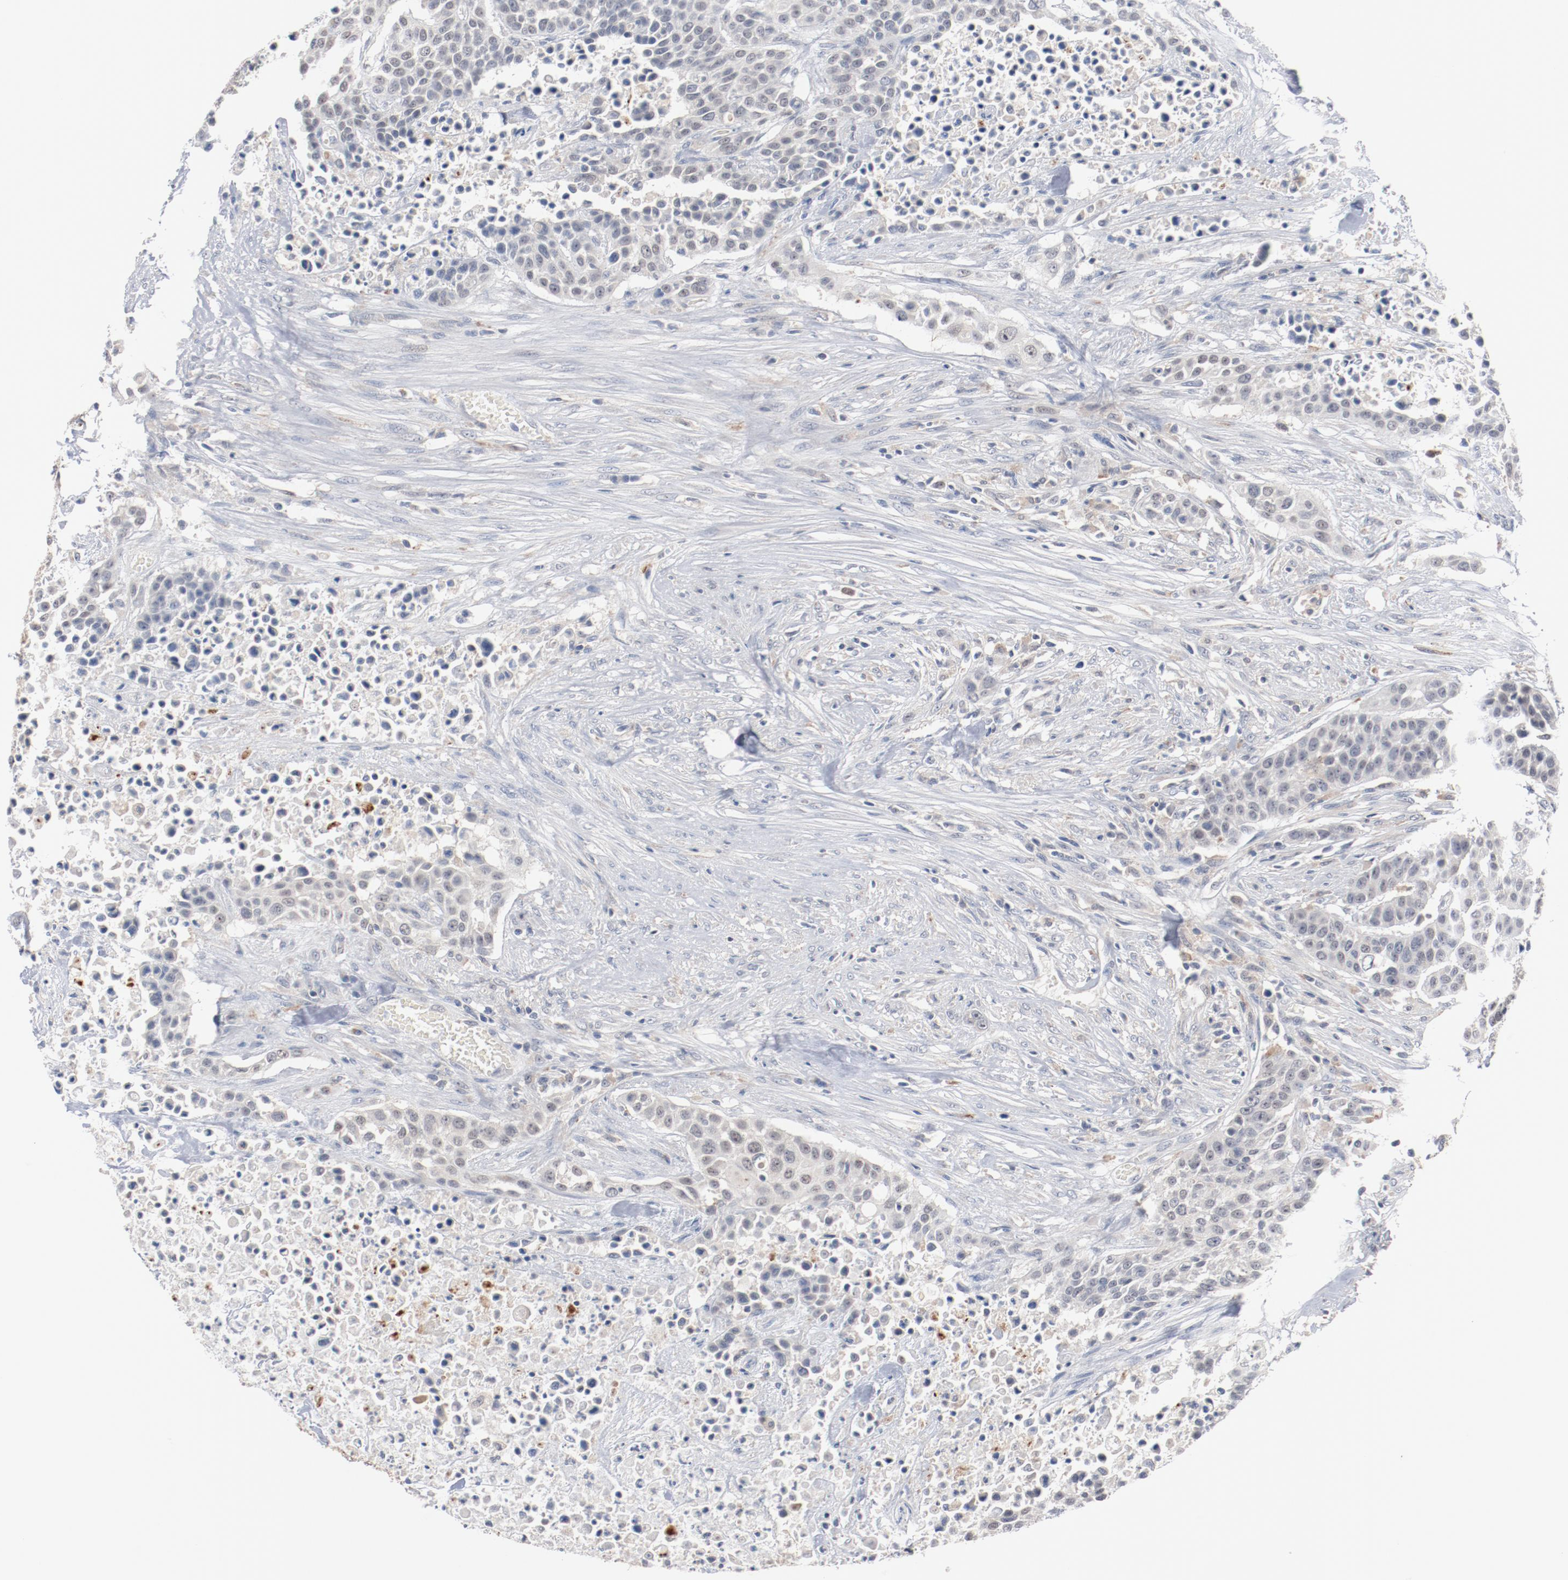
{"staining": {"intensity": "negative", "quantity": "none", "location": "none"}, "tissue": "urothelial cancer", "cell_type": "Tumor cells", "image_type": "cancer", "snomed": [{"axis": "morphology", "description": "Urothelial carcinoma, High grade"}, {"axis": "topography", "description": "Urinary bladder"}], "caption": "A micrograph of high-grade urothelial carcinoma stained for a protein reveals no brown staining in tumor cells.", "gene": "ERICH1", "patient": {"sex": "male", "age": 74}}